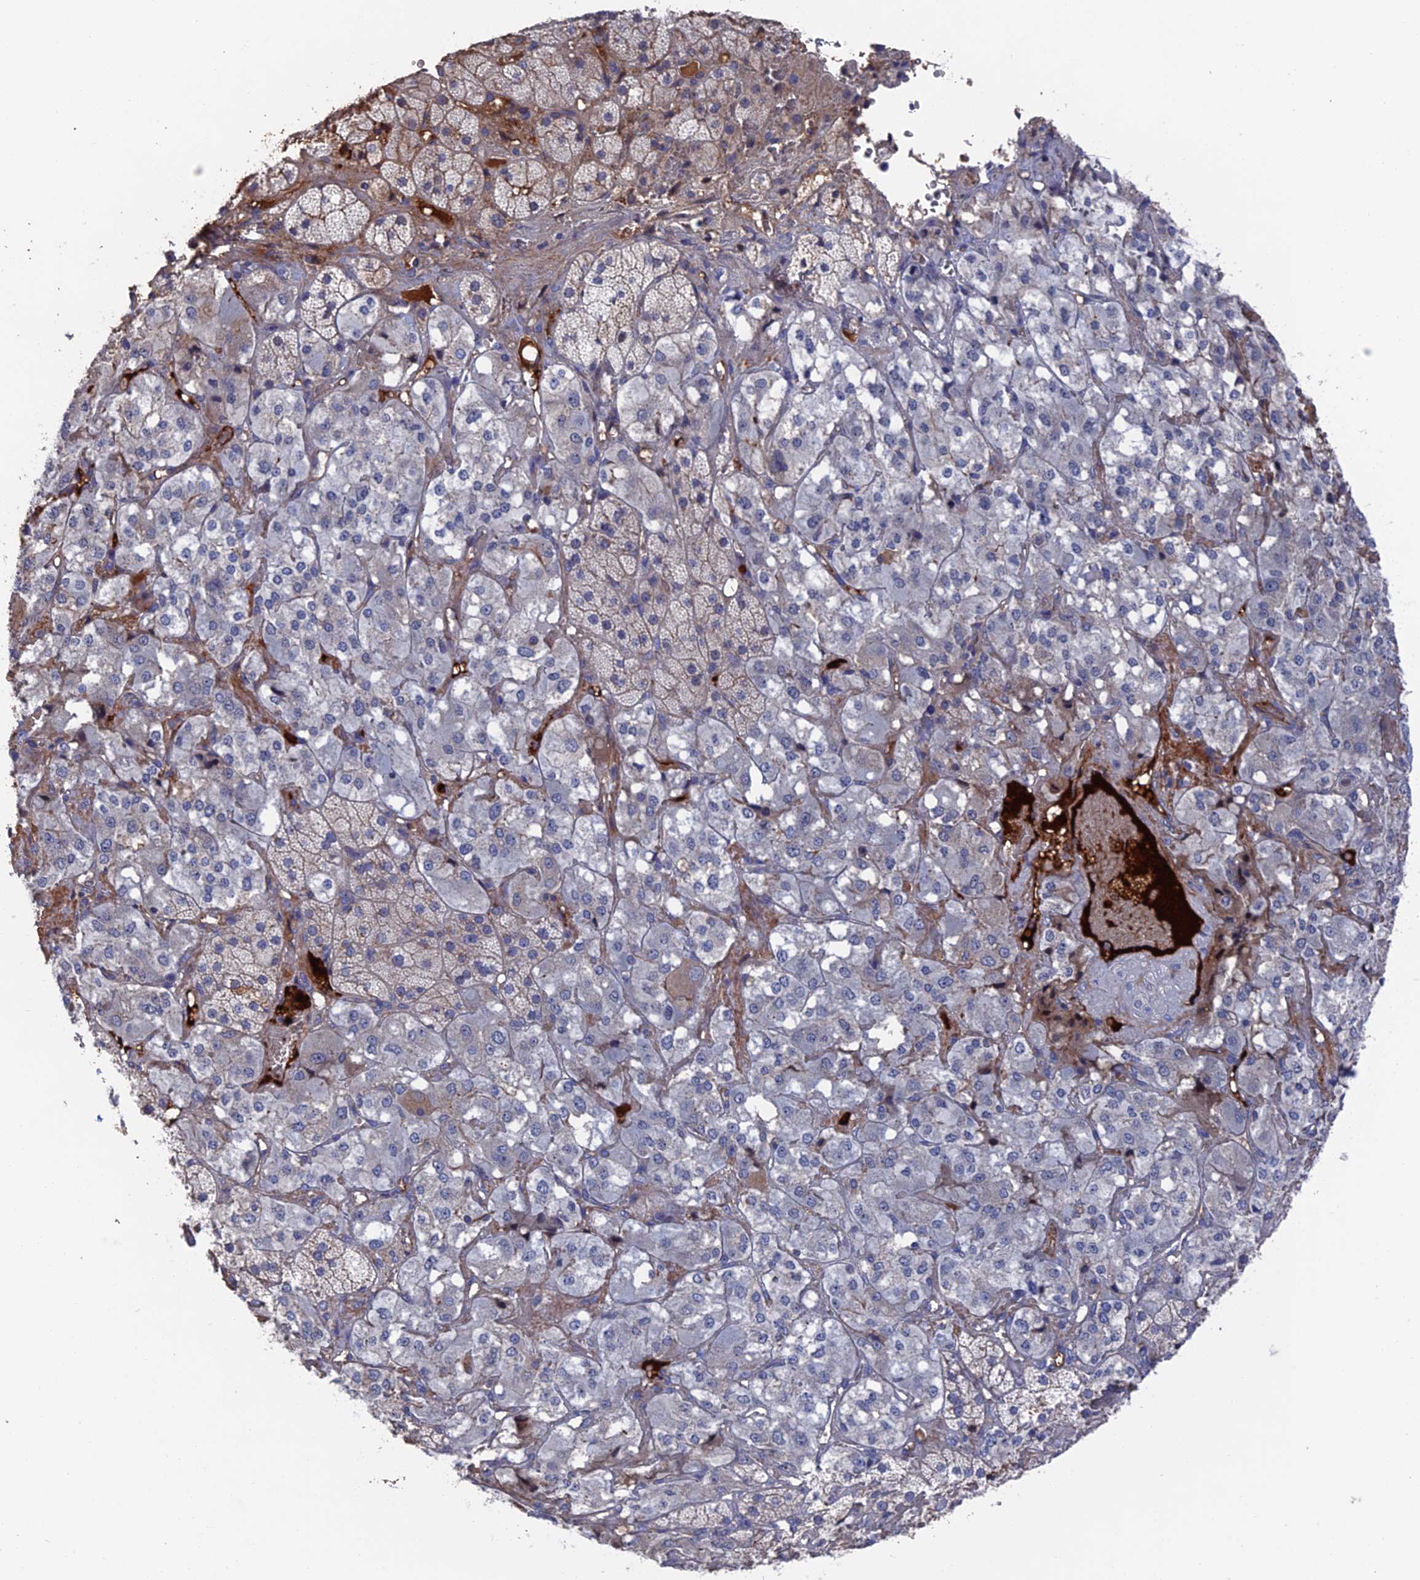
{"staining": {"intensity": "weak", "quantity": "<25%", "location": "cytoplasmic/membranous"}, "tissue": "adrenal gland", "cell_type": "Glandular cells", "image_type": "normal", "snomed": [{"axis": "morphology", "description": "Normal tissue, NOS"}, {"axis": "topography", "description": "Adrenal gland"}], "caption": "Immunohistochemical staining of unremarkable adrenal gland demonstrates no significant positivity in glandular cells.", "gene": "HPF1", "patient": {"sex": "male", "age": 57}}